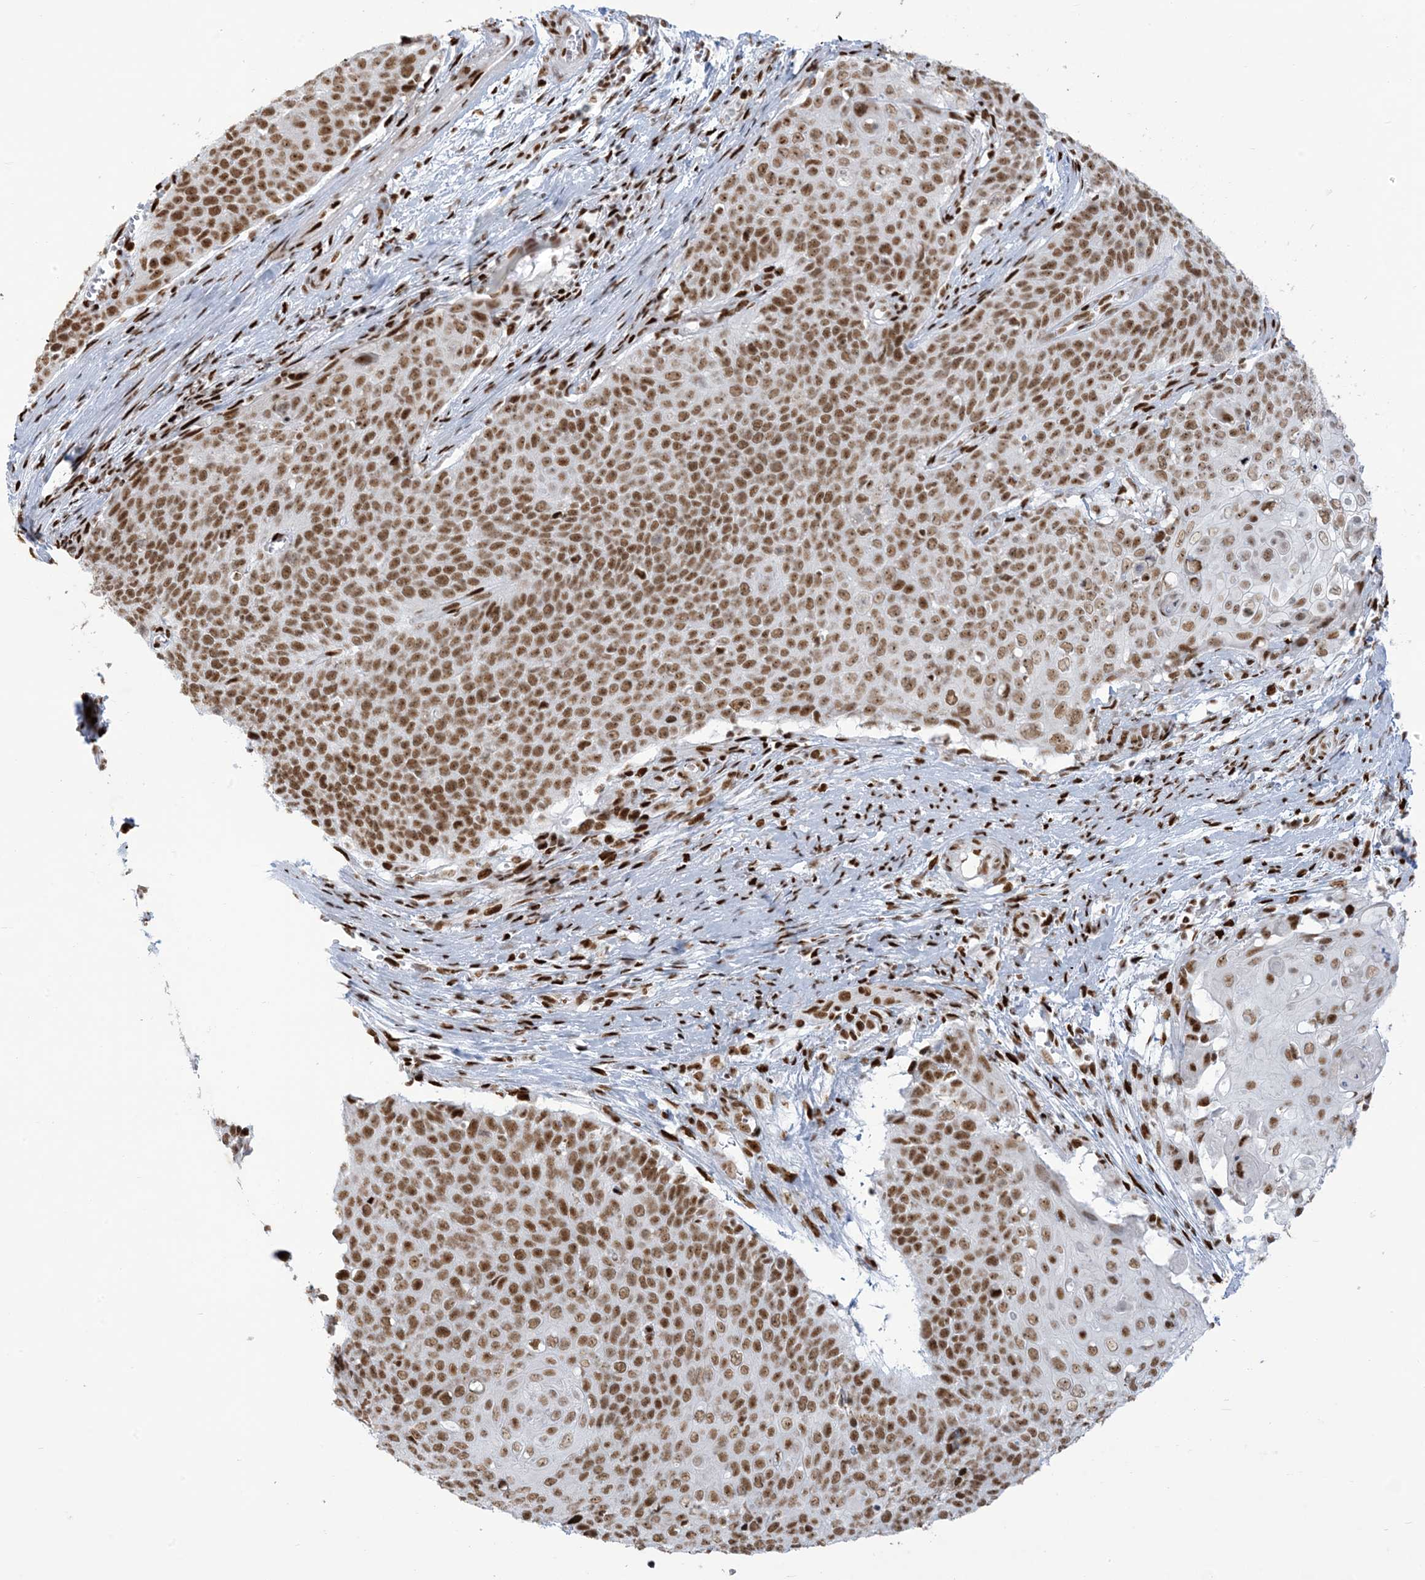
{"staining": {"intensity": "moderate", "quantity": ">75%", "location": "nuclear"}, "tissue": "cervical cancer", "cell_type": "Tumor cells", "image_type": "cancer", "snomed": [{"axis": "morphology", "description": "Squamous cell carcinoma, NOS"}, {"axis": "topography", "description": "Cervix"}], "caption": "A medium amount of moderate nuclear staining is identified in about >75% of tumor cells in squamous cell carcinoma (cervical) tissue.", "gene": "STAG1", "patient": {"sex": "female", "age": 39}}